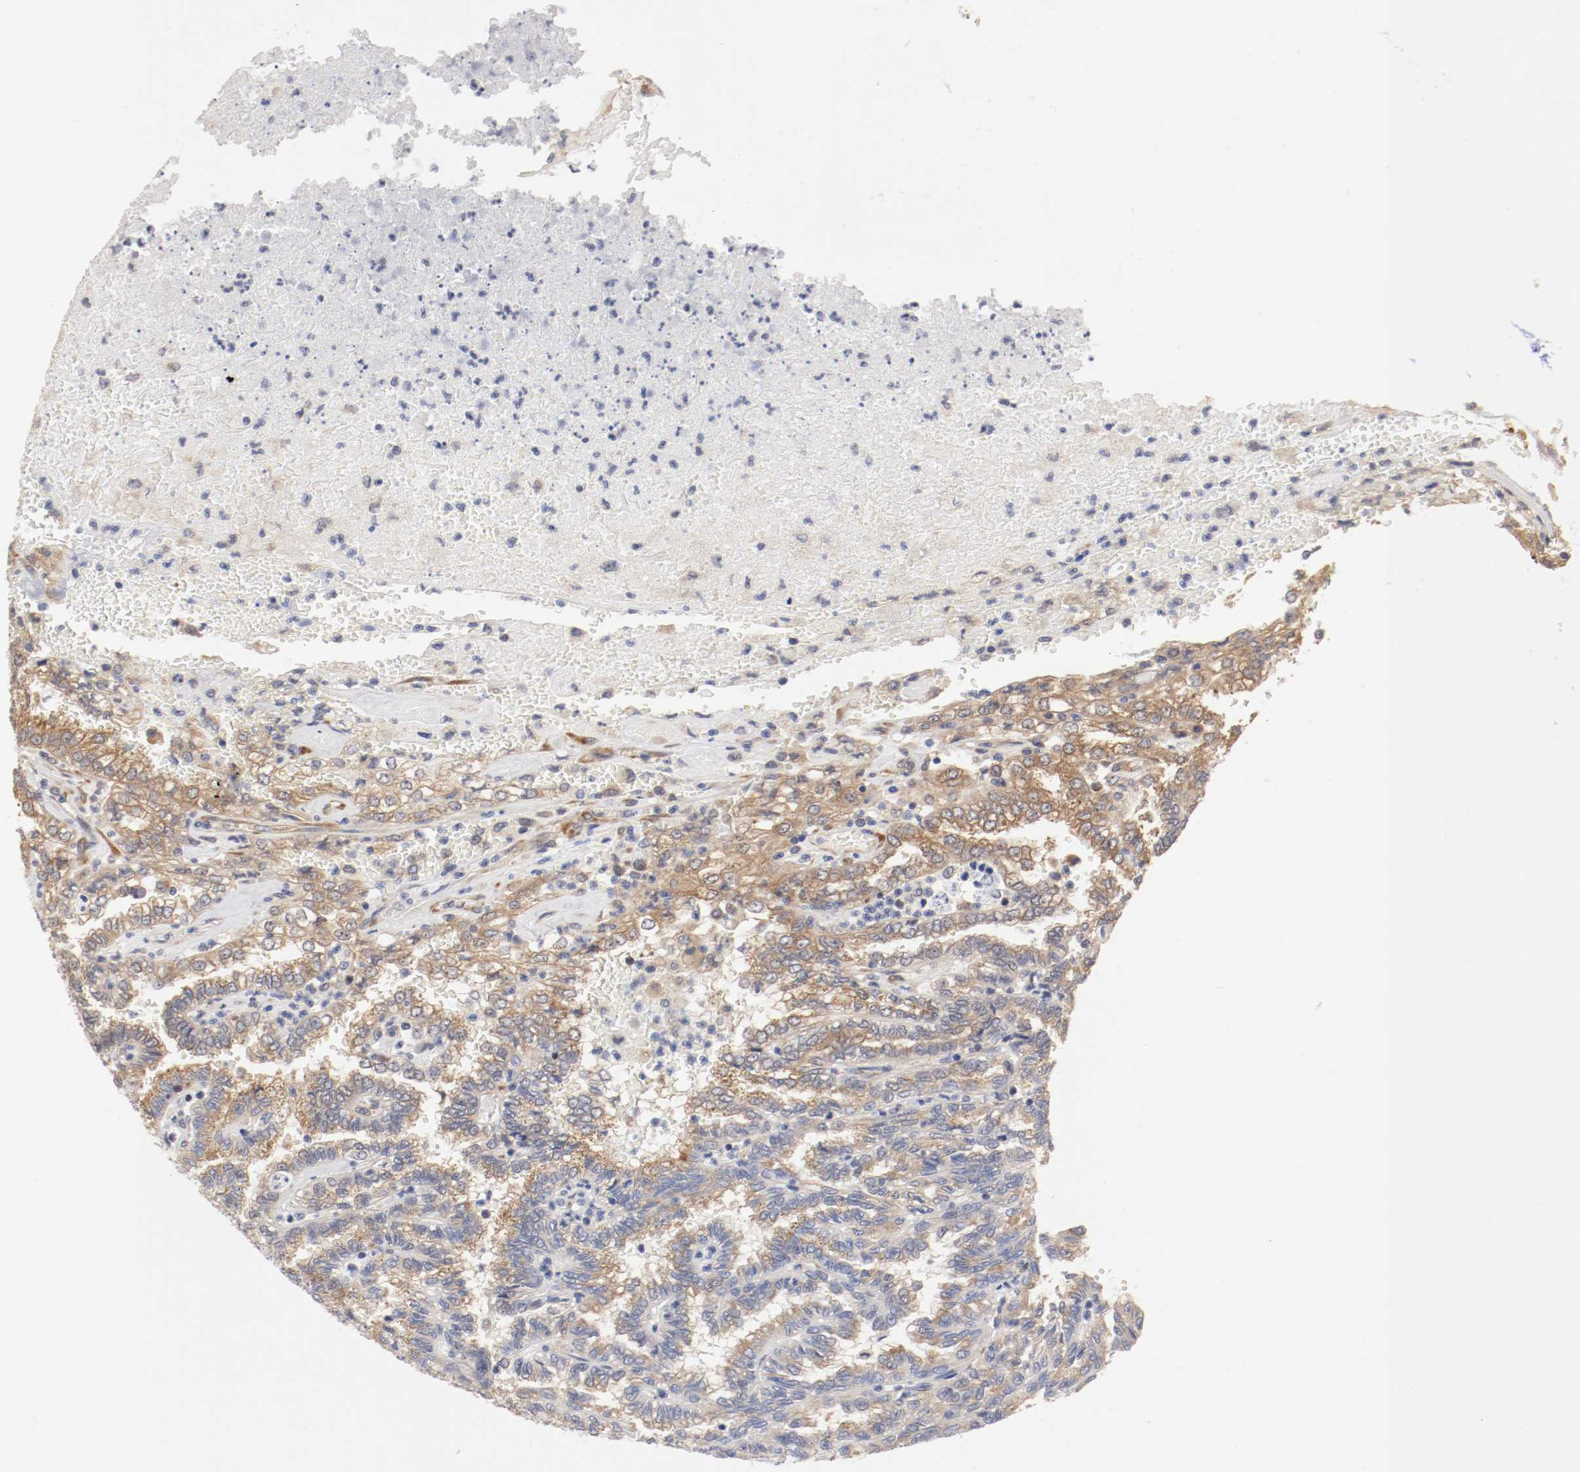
{"staining": {"intensity": "weak", "quantity": ">75%", "location": "cytoplasmic/membranous"}, "tissue": "renal cancer", "cell_type": "Tumor cells", "image_type": "cancer", "snomed": [{"axis": "morphology", "description": "Inflammation, NOS"}, {"axis": "morphology", "description": "Adenocarcinoma, NOS"}, {"axis": "topography", "description": "Kidney"}], "caption": "Immunohistochemistry (IHC) (DAB) staining of renal cancer reveals weak cytoplasmic/membranous protein positivity in about >75% of tumor cells.", "gene": "FKBP3", "patient": {"sex": "male", "age": 68}}